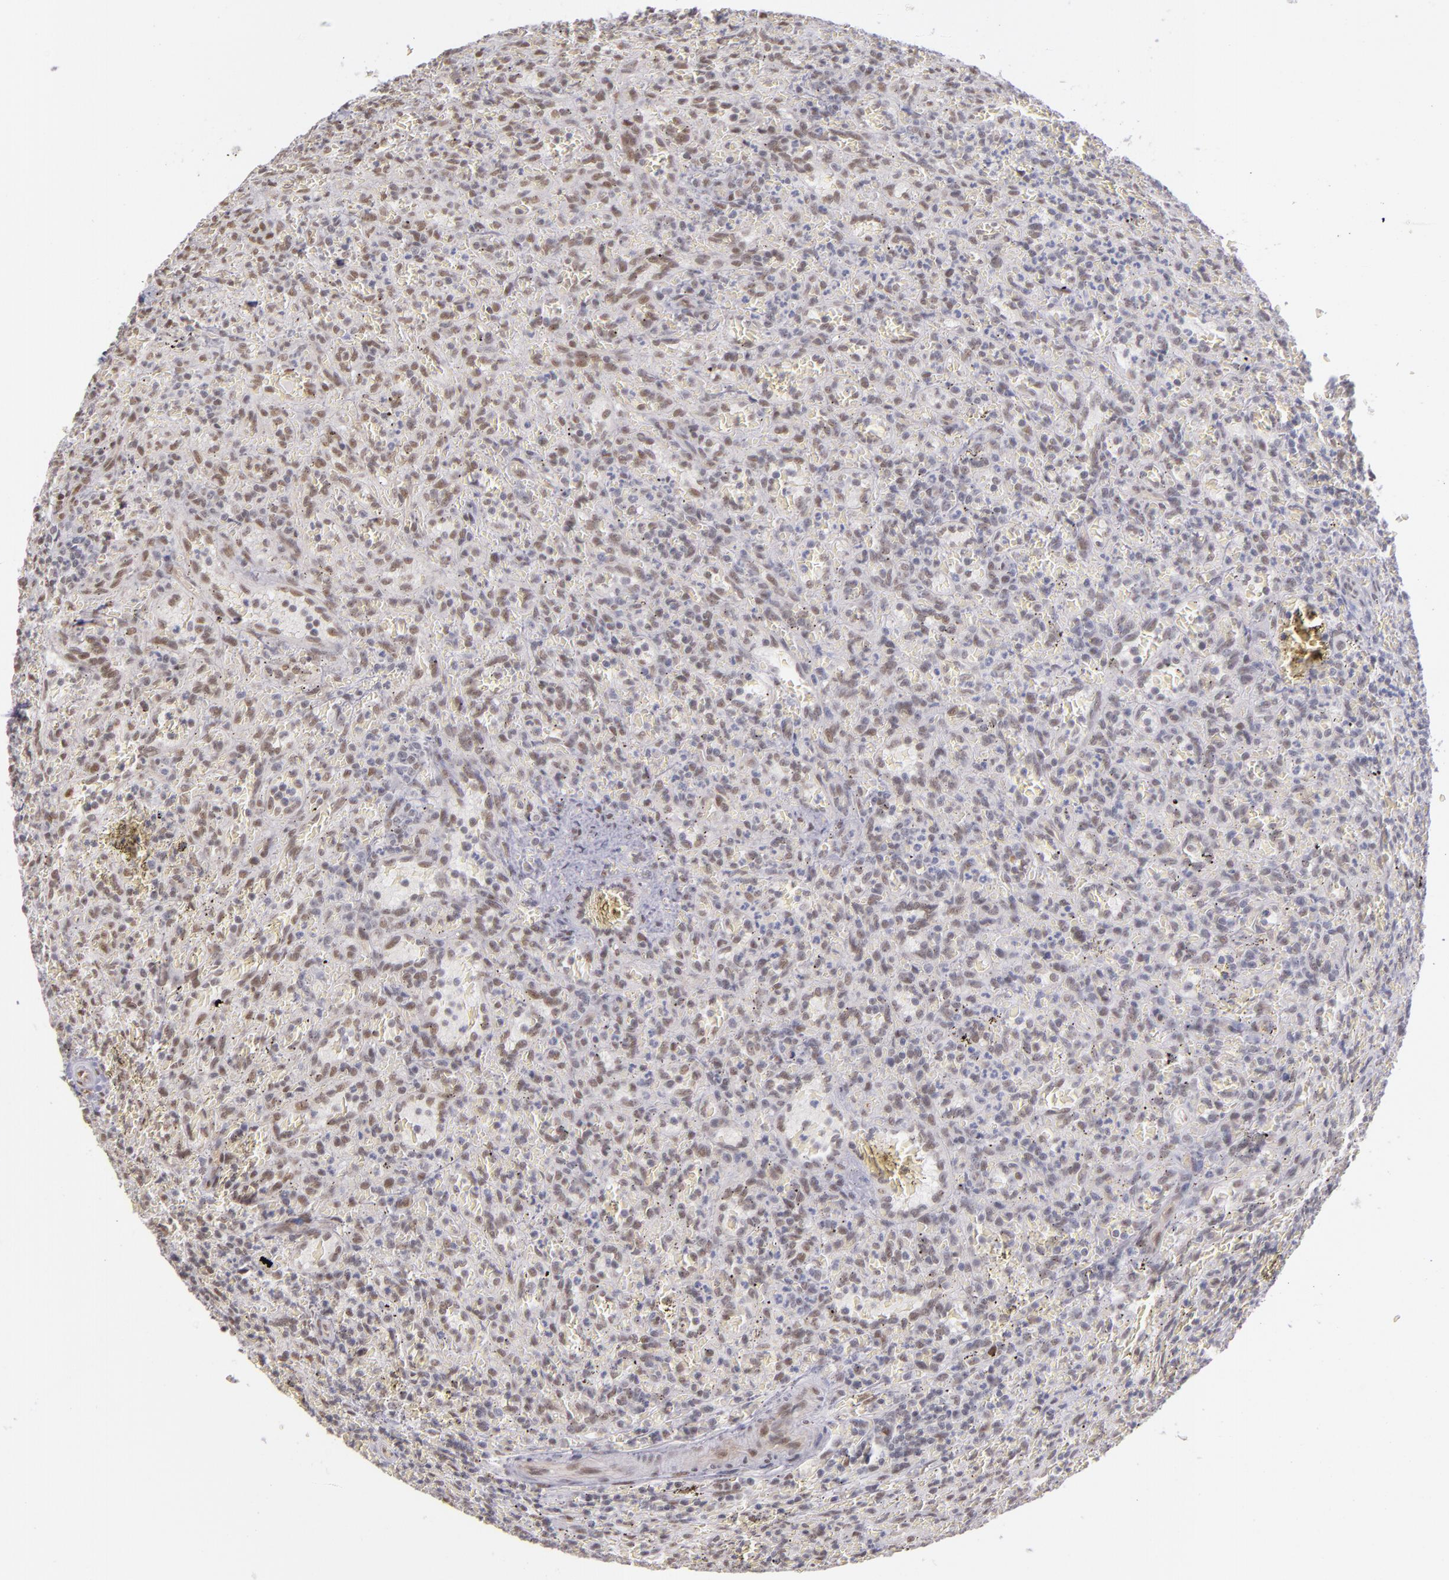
{"staining": {"intensity": "moderate", "quantity": "25%-75%", "location": "nuclear"}, "tissue": "lymphoma", "cell_type": "Tumor cells", "image_type": "cancer", "snomed": [{"axis": "morphology", "description": "Malignant lymphoma, non-Hodgkin's type, Low grade"}, {"axis": "topography", "description": "Spleen"}], "caption": "Immunohistochemistry (IHC) micrograph of neoplastic tissue: human lymphoma stained using IHC demonstrates medium levels of moderate protein expression localized specifically in the nuclear of tumor cells, appearing as a nuclear brown color.", "gene": "NCOR2", "patient": {"sex": "female", "age": 64}}